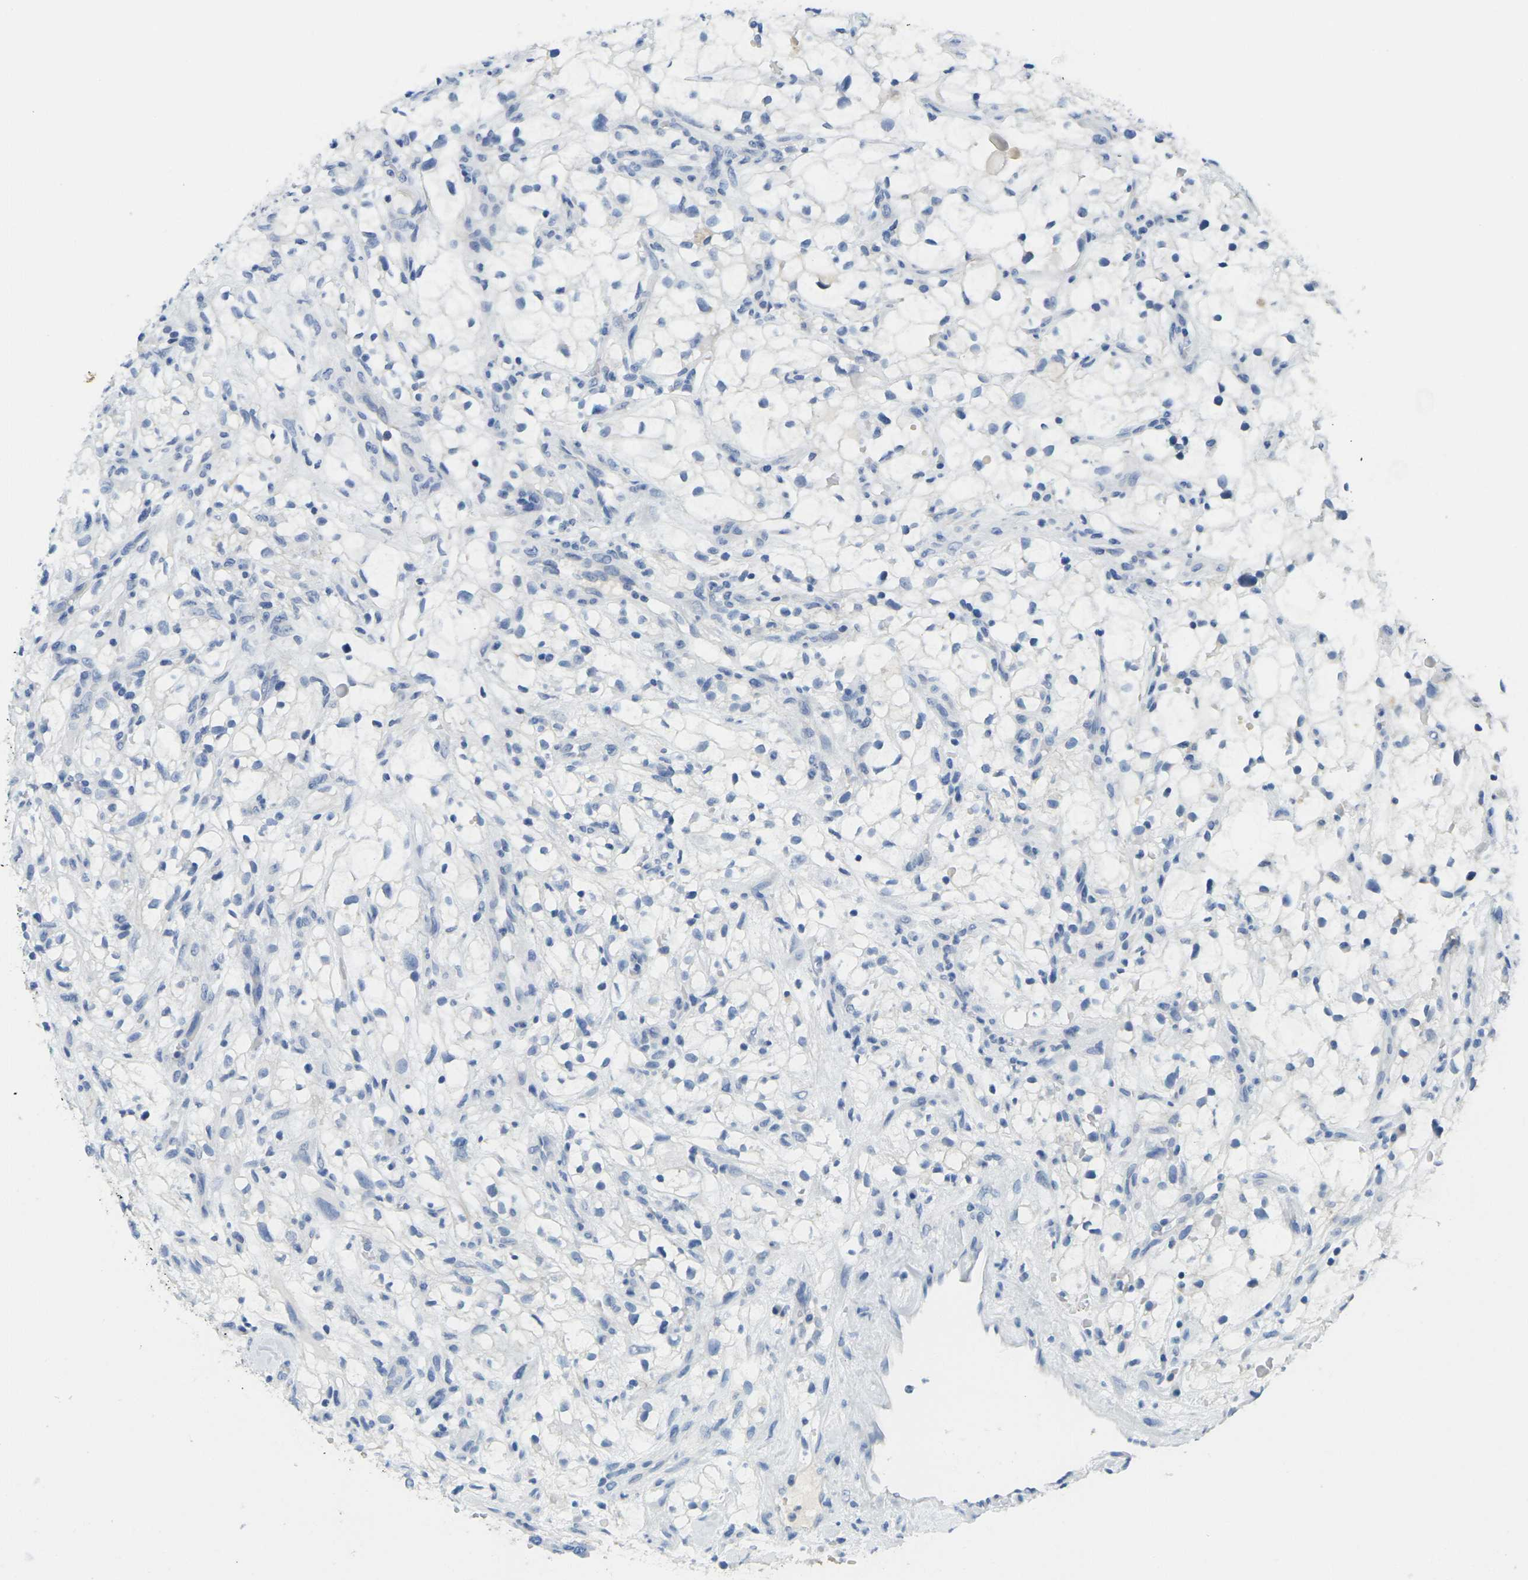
{"staining": {"intensity": "negative", "quantity": "none", "location": "none"}, "tissue": "renal cancer", "cell_type": "Tumor cells", "image_type": "cancer", "snomed": [{"axis": "morphology", "description": "Adenocarcinoma, NOS"}, {"axis": "topography", "description": "Kidney"}], "caption": "This is an immunohistochemistry (IHC) photomicrograph of human renal cancer. There is no positivity in tumor cells.", "gene": "FAM3D", "patient": {"sex": "female", "age": 60}}